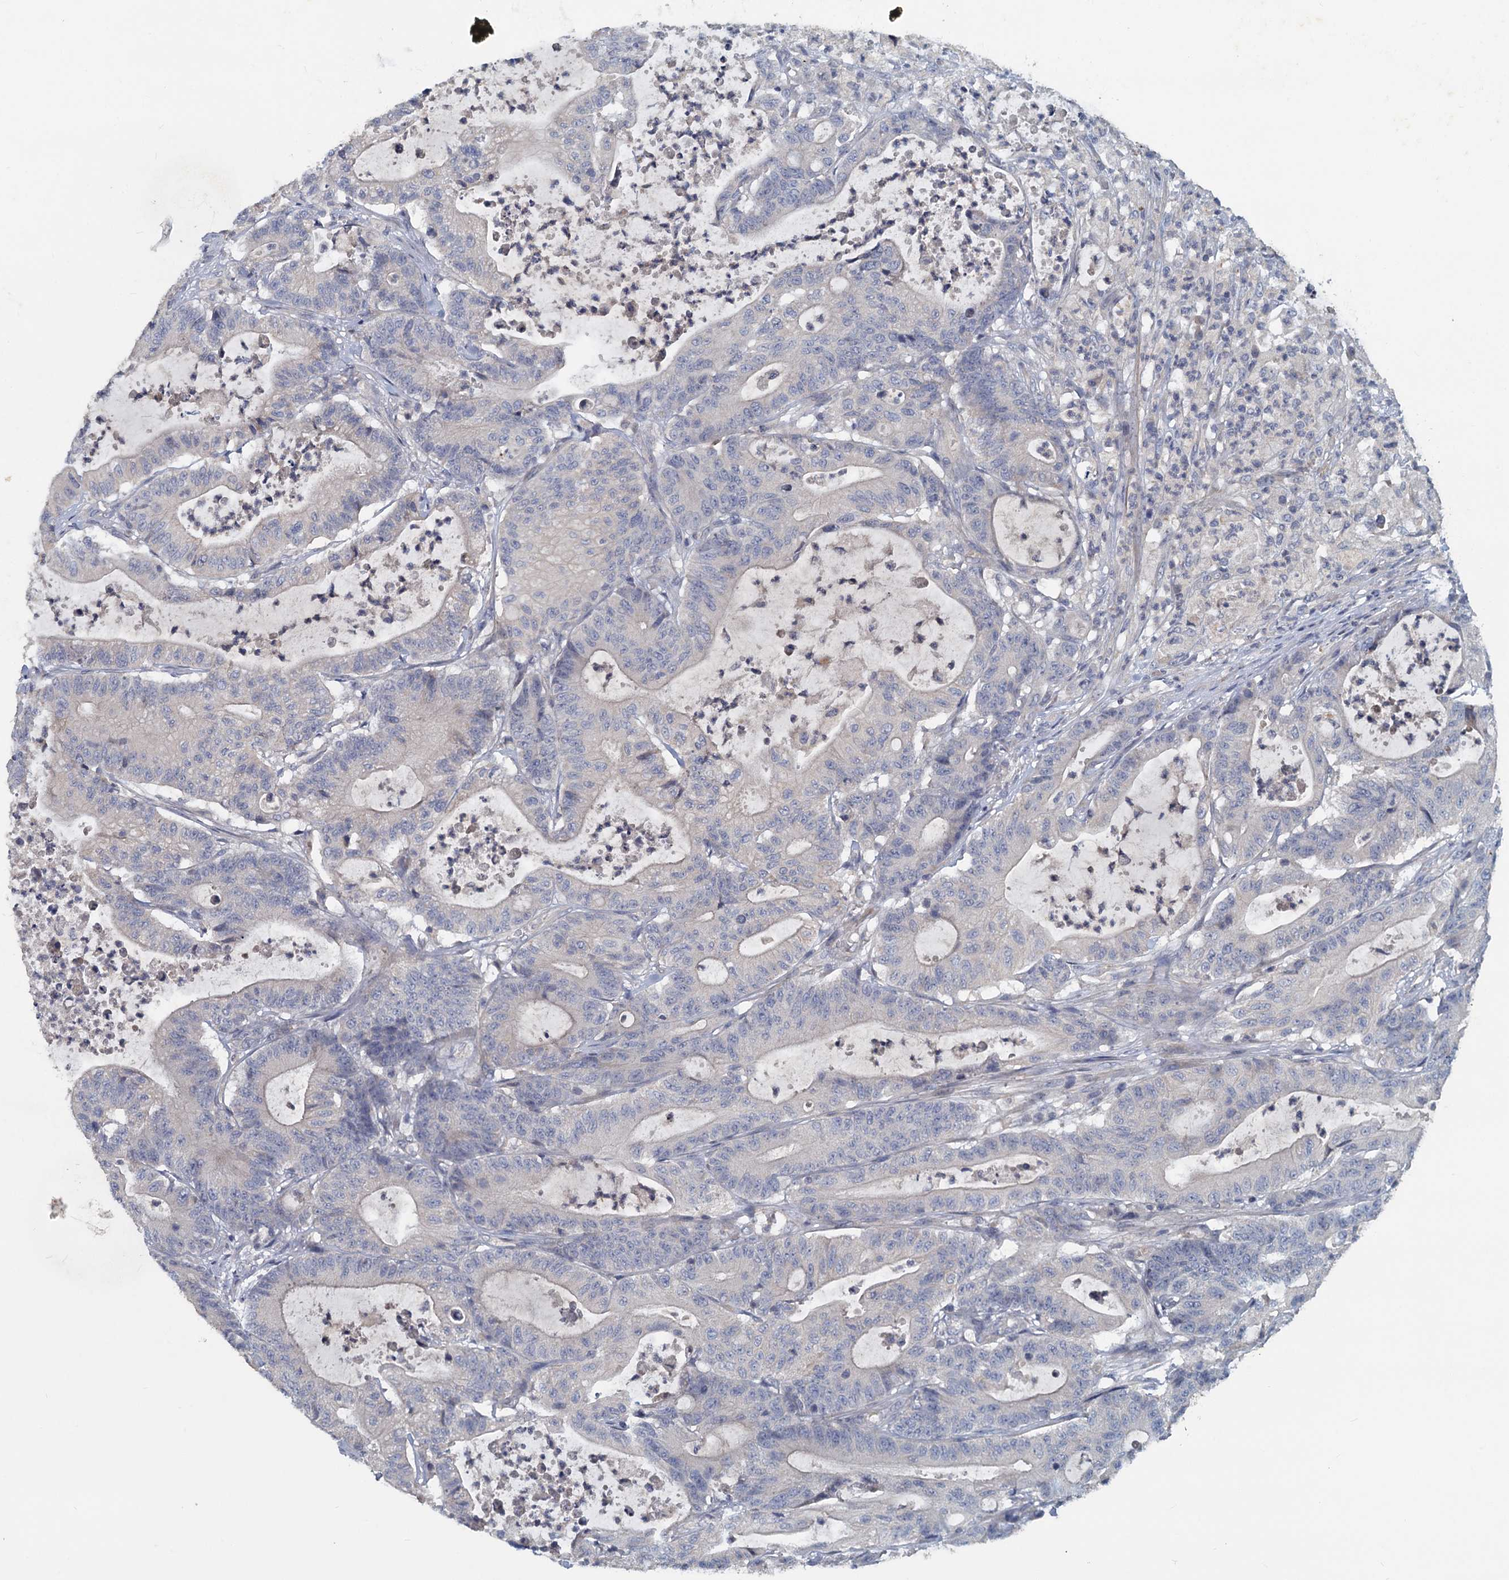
{"staining": {"intensity": "negative", "quantity": "none", "location": "none"}, "tissue": "colorectal cancer", "cell_type": "Tumor cells", "image_type": "cancer", "snomed": [{"axis": "morphology", "description": "Adenocarcinoma, NOS"}, {"axis": "topography", "description": "Colon"}], "caption": "Histopathology image shows no protein positivity in tumor cells of colorectal cancer (adenocarcinoma) tissue.", "gene": "SLC2A7", "patient": {"sex": "female", "age": 84}}